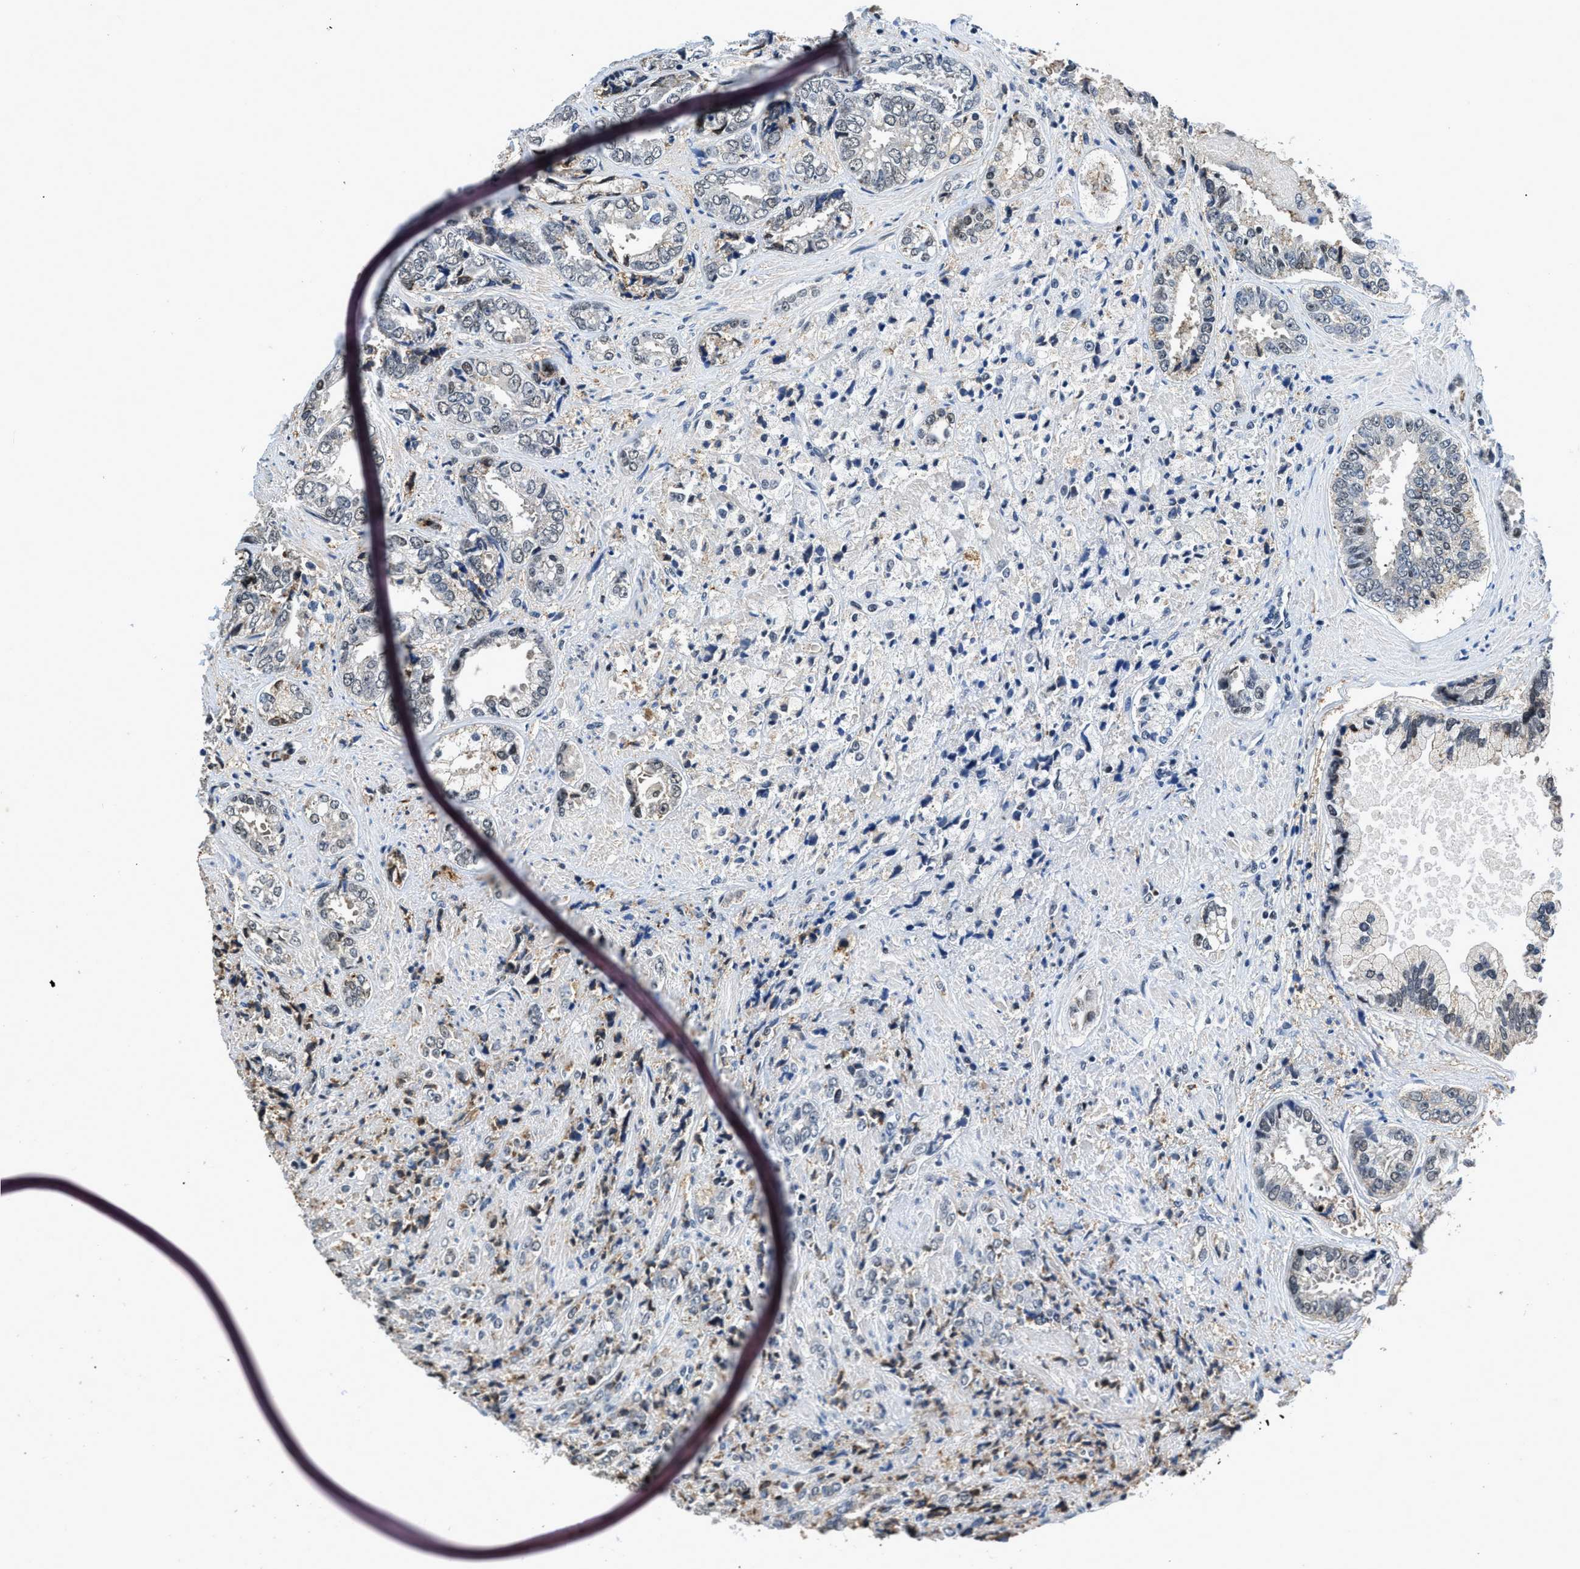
{"staining": {"intensity": "weak", "quantity": "<25%", "location": "nuclear"}, "tissue": "prostate cancer", "cell_type": "Tumor cells", "image_type": "cancer", "snomed": [{"axis": "morphology", "description": "Adenocarcinoma, High grade"}, {"axis": "topography", "description": "Prostate"}], "caption": "Image shows no protein expression in tumor cells of high-grade adenocarcinoma (prostate) tissue. (DAB immunohistochemistry (IHC) with hematoxylin counter stain).", "gene": "HNRNPH2", "patient": {"sex": "male", "age": 61}}